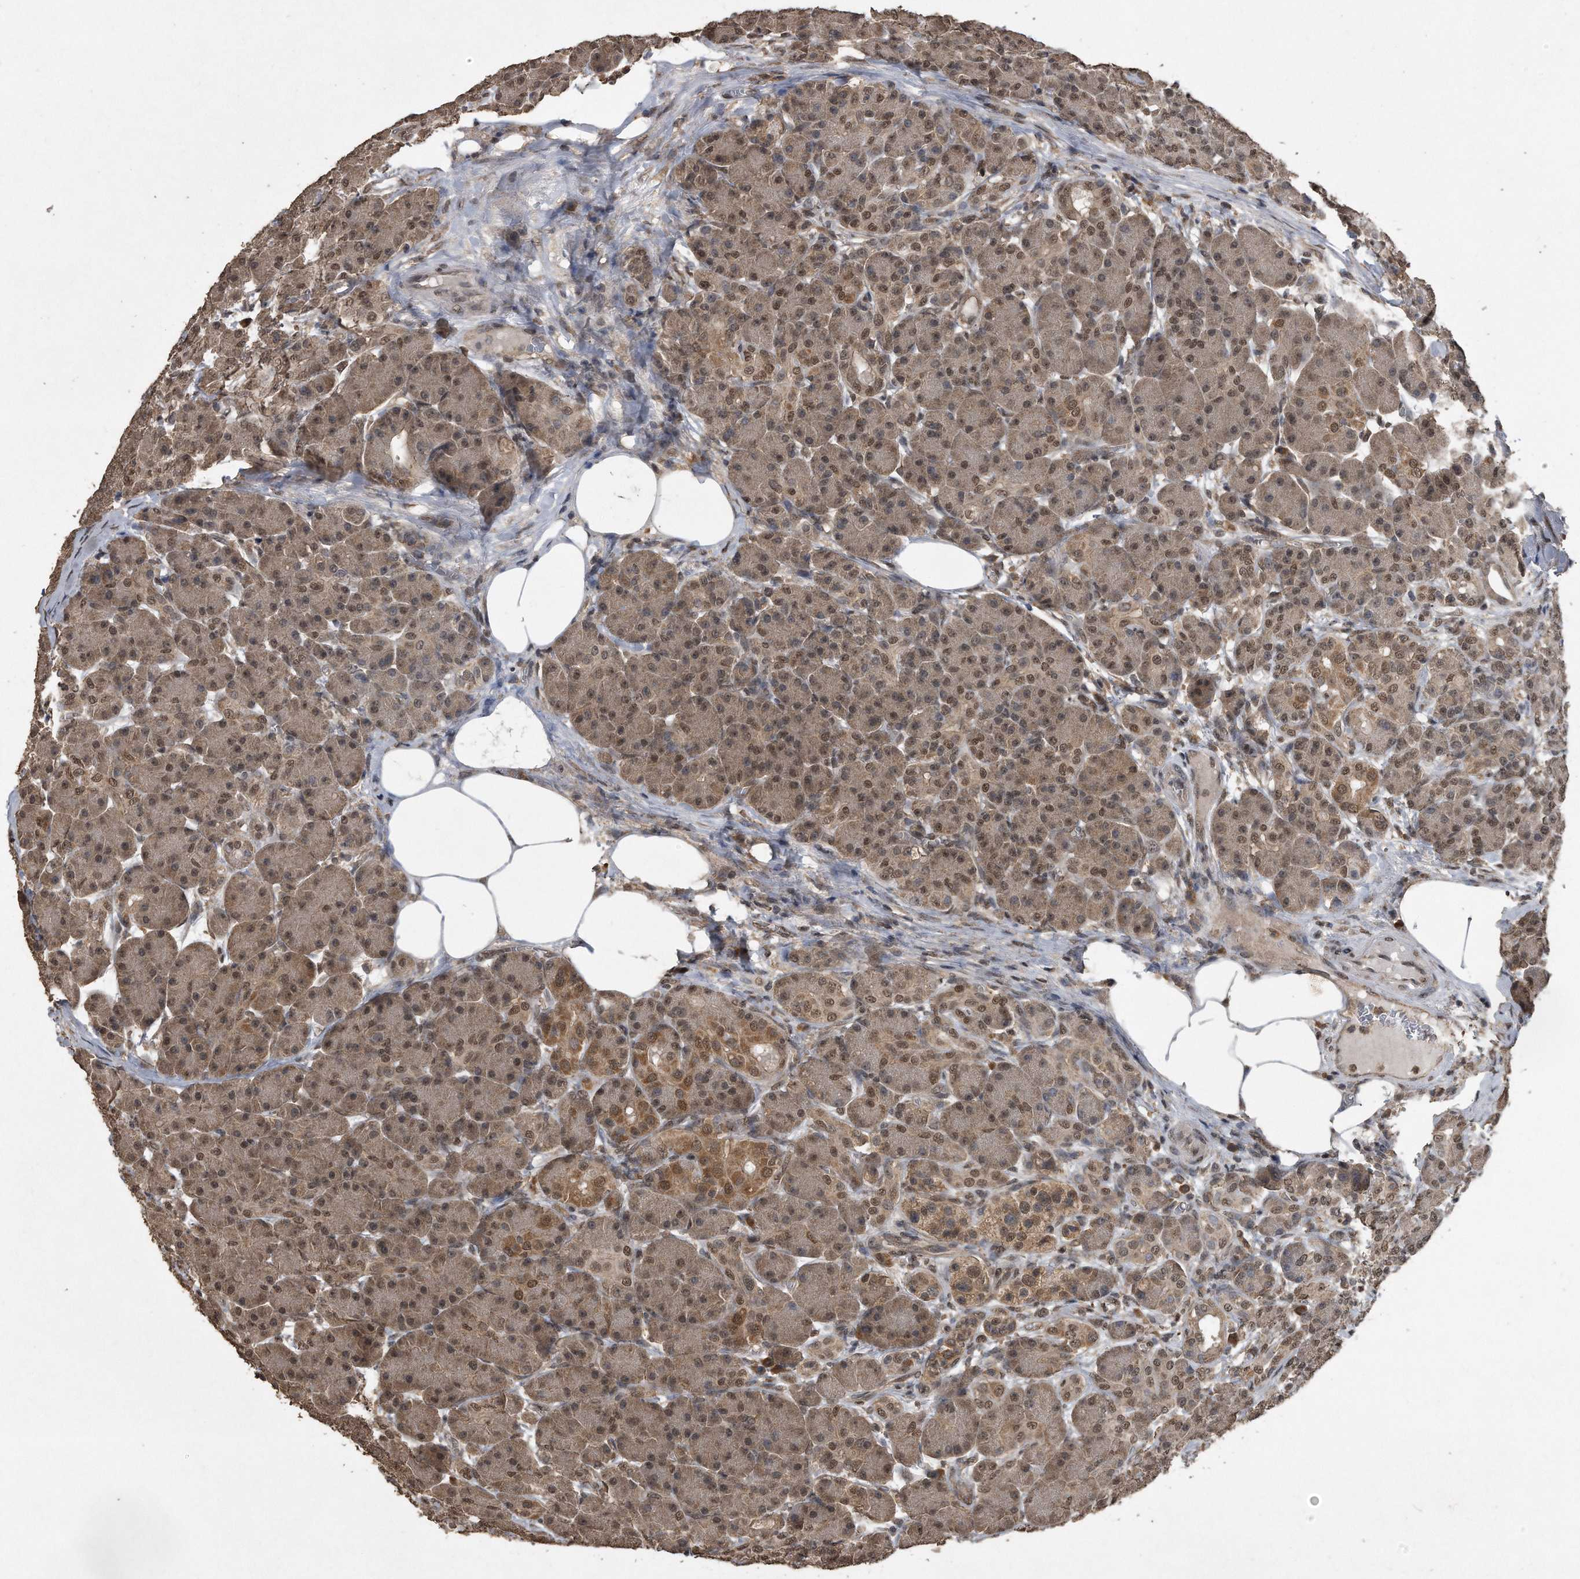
{"staining": {"intensity": "moderate", "quantity": ">75%", "location": "cytoplasmic/membranous,nuclear"}, "tissue": "pancreas", "cell_type": "Exocrine glandular cells", "image_type": "normal", "snomed": [{"axis": "morphology", "description": "Normal tissue, NOS"}, {"axis": "topography", "description": "Pancreas"}], "caption": "Moderate cytoplasmic/membranous,nuclear expression for a protein is appreciated in about >75% of exocrine glandular cells of unremarkable pancreas using immunohistochemistry (IHC).", "gene": "CRYZL1", "patient": {"sex": "male", "age": 63}}